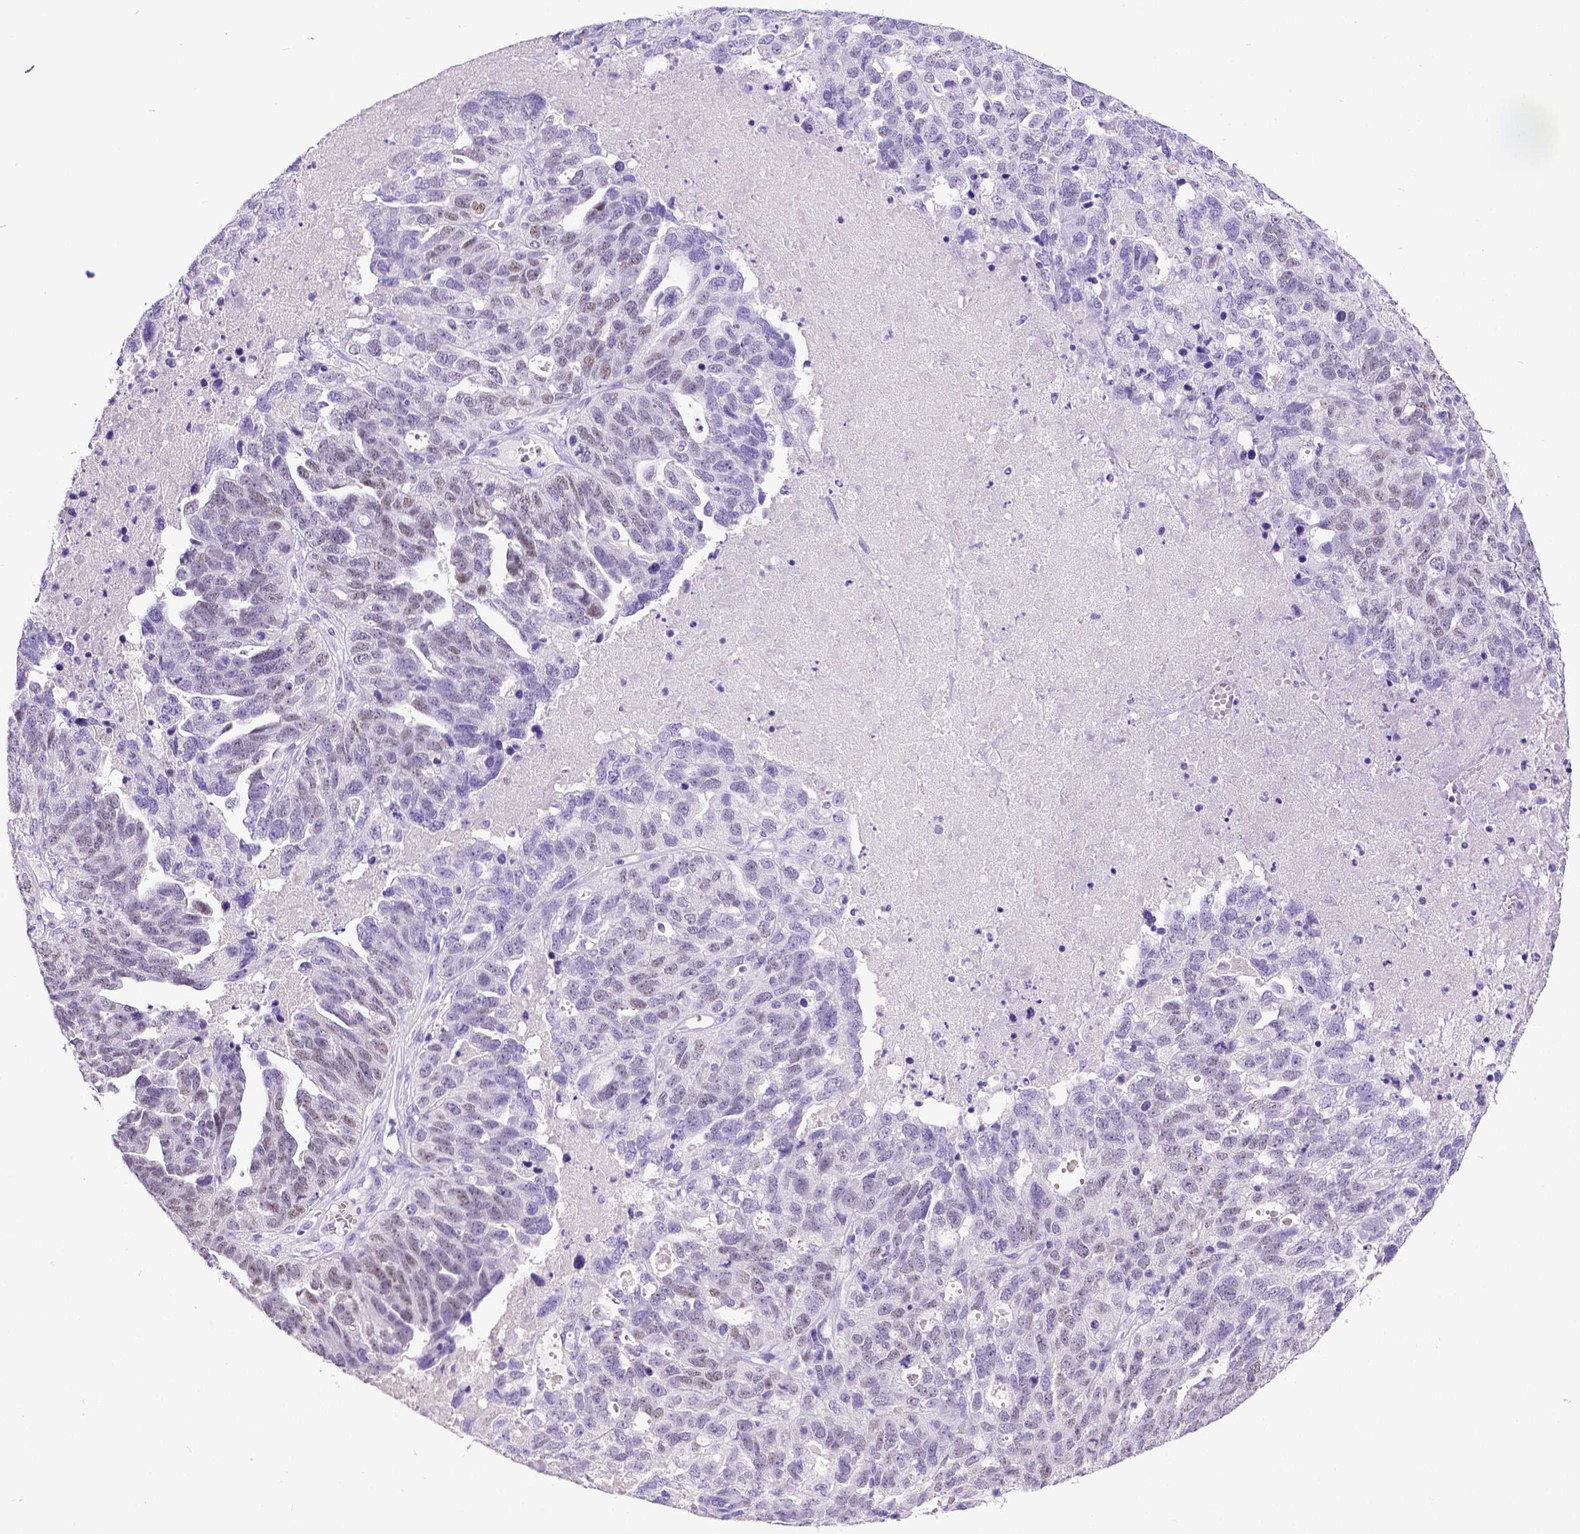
{"staining": {"intensity": "weak", "quantity": "<25%", "location": "nuclear"}, "tissue": "ovarian cancer", "cell_type": "Tumor cells", "image_type": "cancer", "snomed": [{"axis": "morphology", "description": "Cystadenocarcinoma, serous, NOS"}, {"axis": "topography", "description": "Ovary"}], "caption": "This is a micrograph of IHC staining of serous cystadenocarcinoma (ovarian), which shows no staining in tumor cells. The staining was performed using DAB (3,3'-diaminobenzidine) to visualize the protein expression in brown, while the nuclei were stained in blue with hematoxylin (Magnification: 20x).", "gene": "ESR1", "patient": {"sex": "female", "age": 71}}